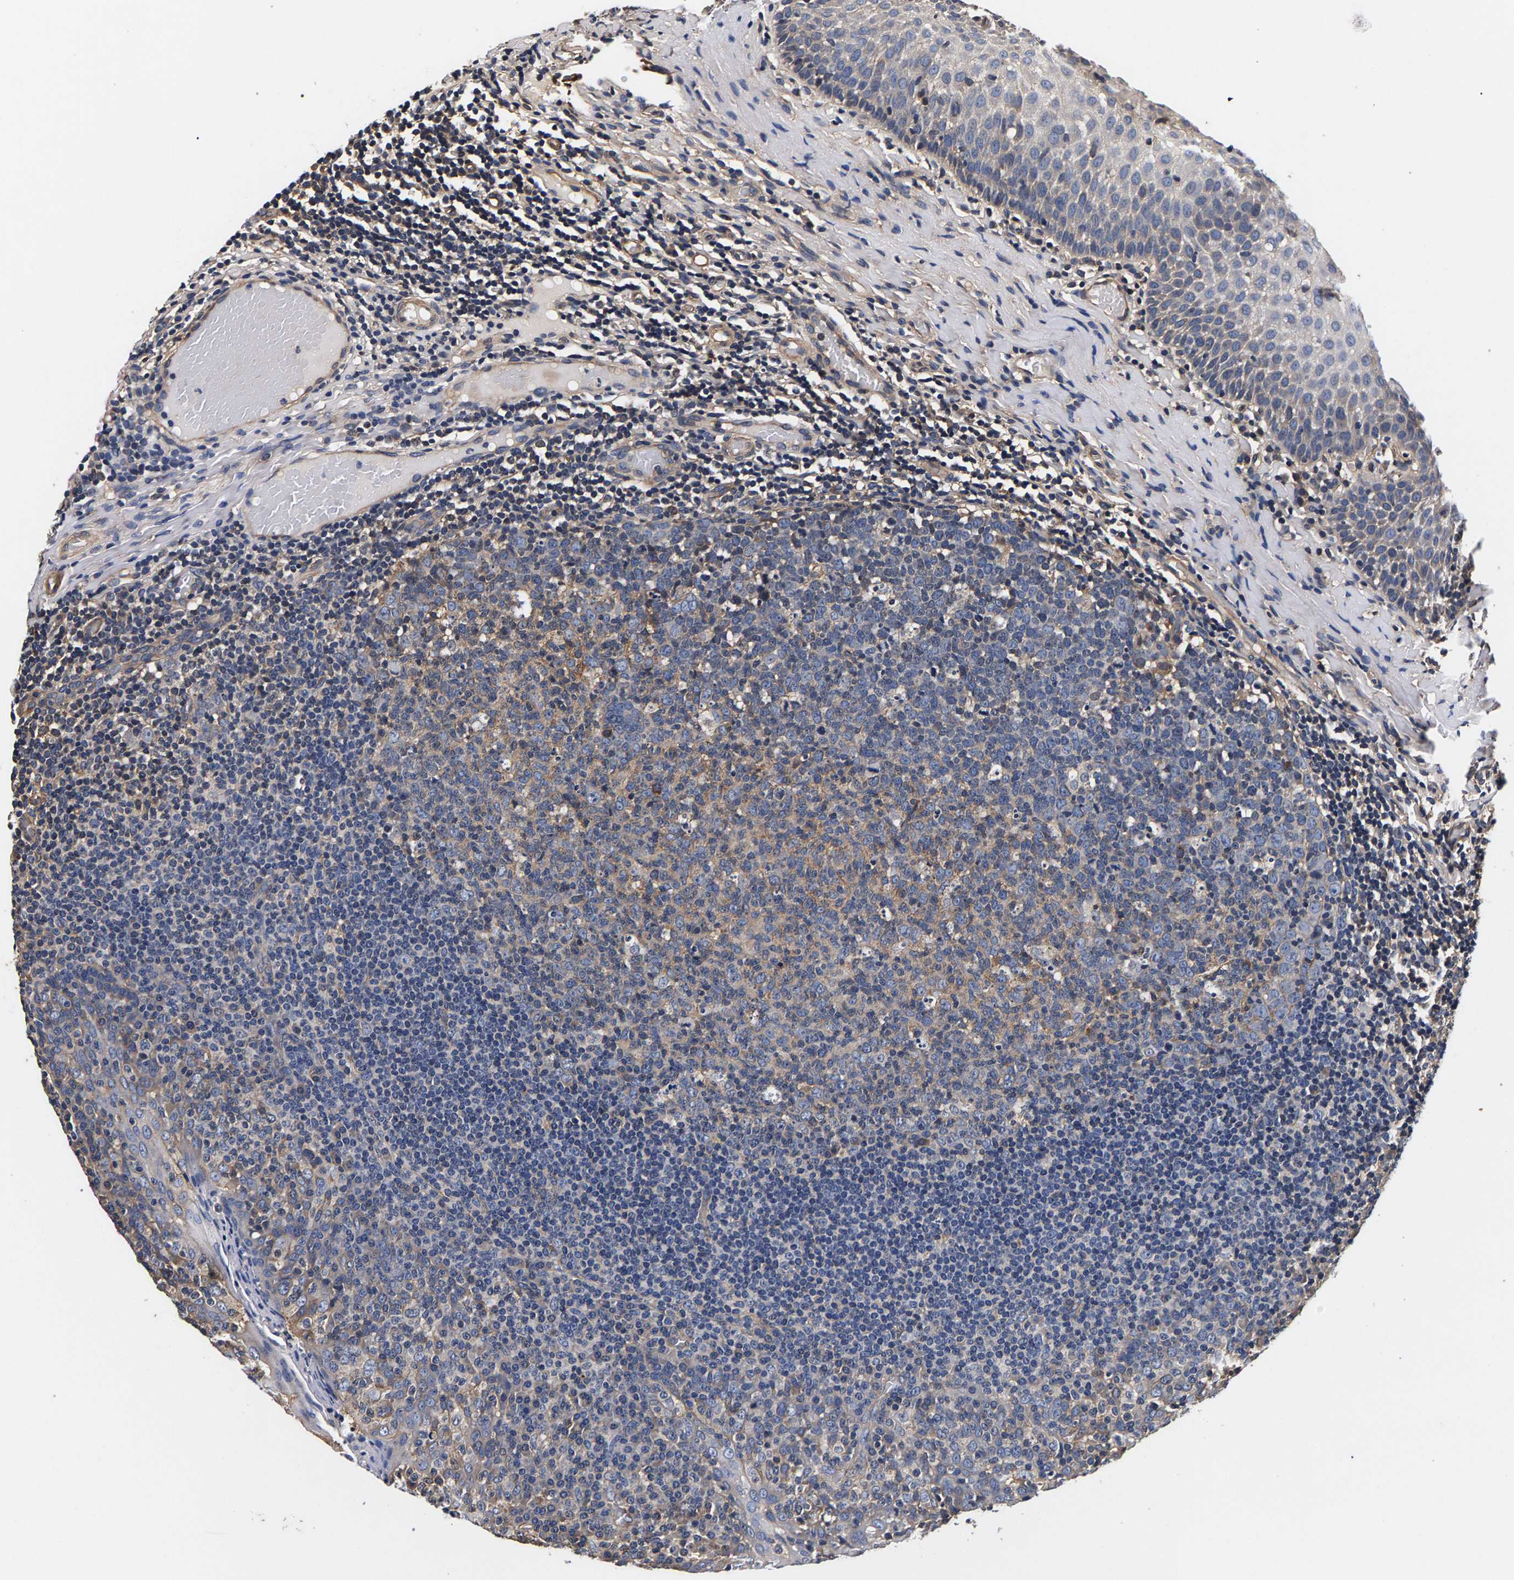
{"staining": {"intensity": "moderate", "quantity": ">75%", "location": "cytoplasmic/membranous"}, "tissue": "tonsil", "cell_type": "Germinal center cells", "image_type": "normal", "snomed": [{"axis": "morphology", "description": "Normal tissue, NOS"}, {"axis": "topography", "description": "Tonsil"}], "caption": "Tonsil stained for a protein (brown) reveals moderate cytoplasmic/membranous positive staining in approximately >75% of germinal center cells.", "gene": "MARCHF7", "patient": {"sex": "female", "age": 19}}